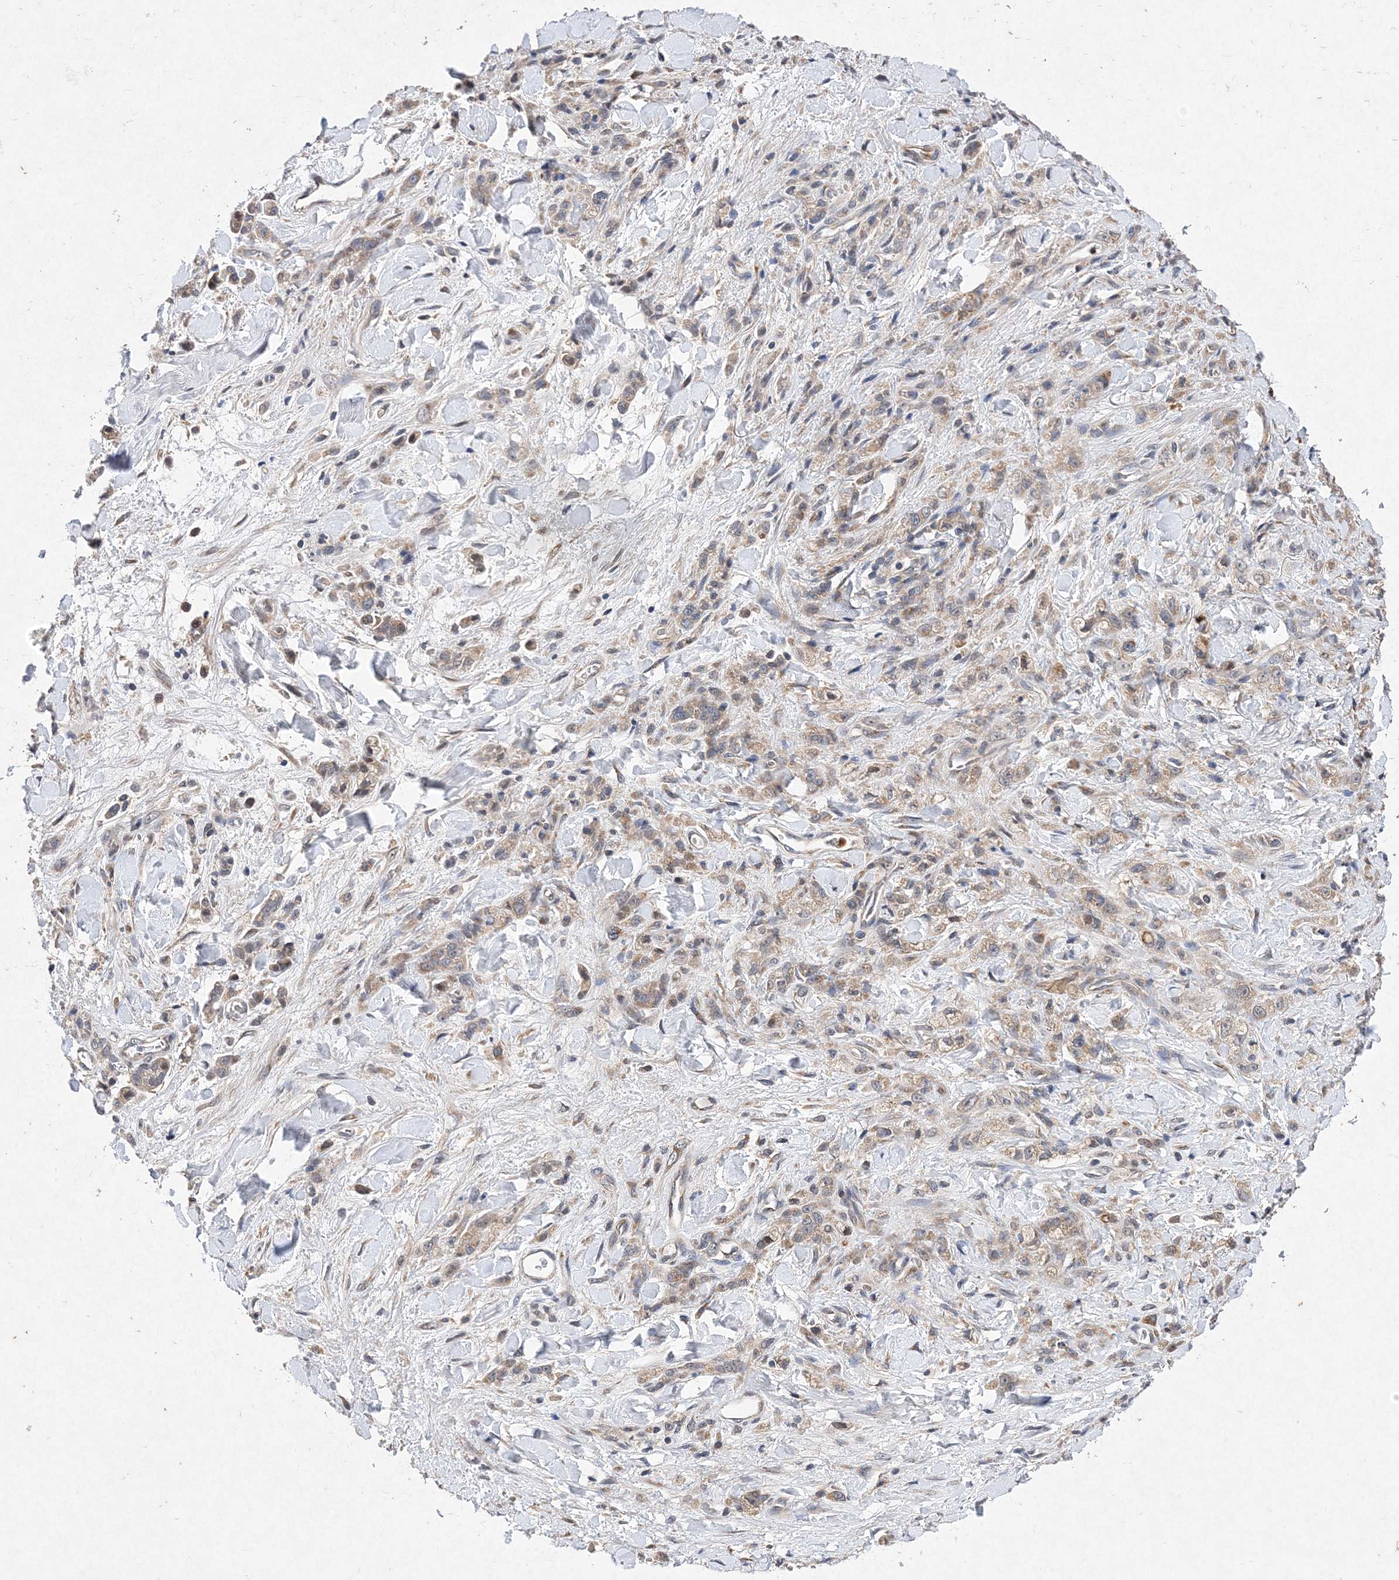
{"staining": {"intensity": "weak", "quantity": ">75%", "location": "cytoplasmic/membranous"}, "tissue": "stomach cancer", "cell_type": "Tumor cells", "image_type": "cancer", "snomed": [{"axis": "morphology", "description": "Normal tissue, NOS"}, {"axis": "morphology", "description": "Adenocarcinoma, NOS"}, {"axis": "topography", "description": "Stomach"}], "caption": "Immunohistochemistry (IHC) image of stomach cancer stained for a protein (brown), which shows low levels of weak cytoplasmic/membranous positivity in about >75% of tumor cells.", "gene": "PROSER1", "patient": {"sex": "male", "age": 82}}